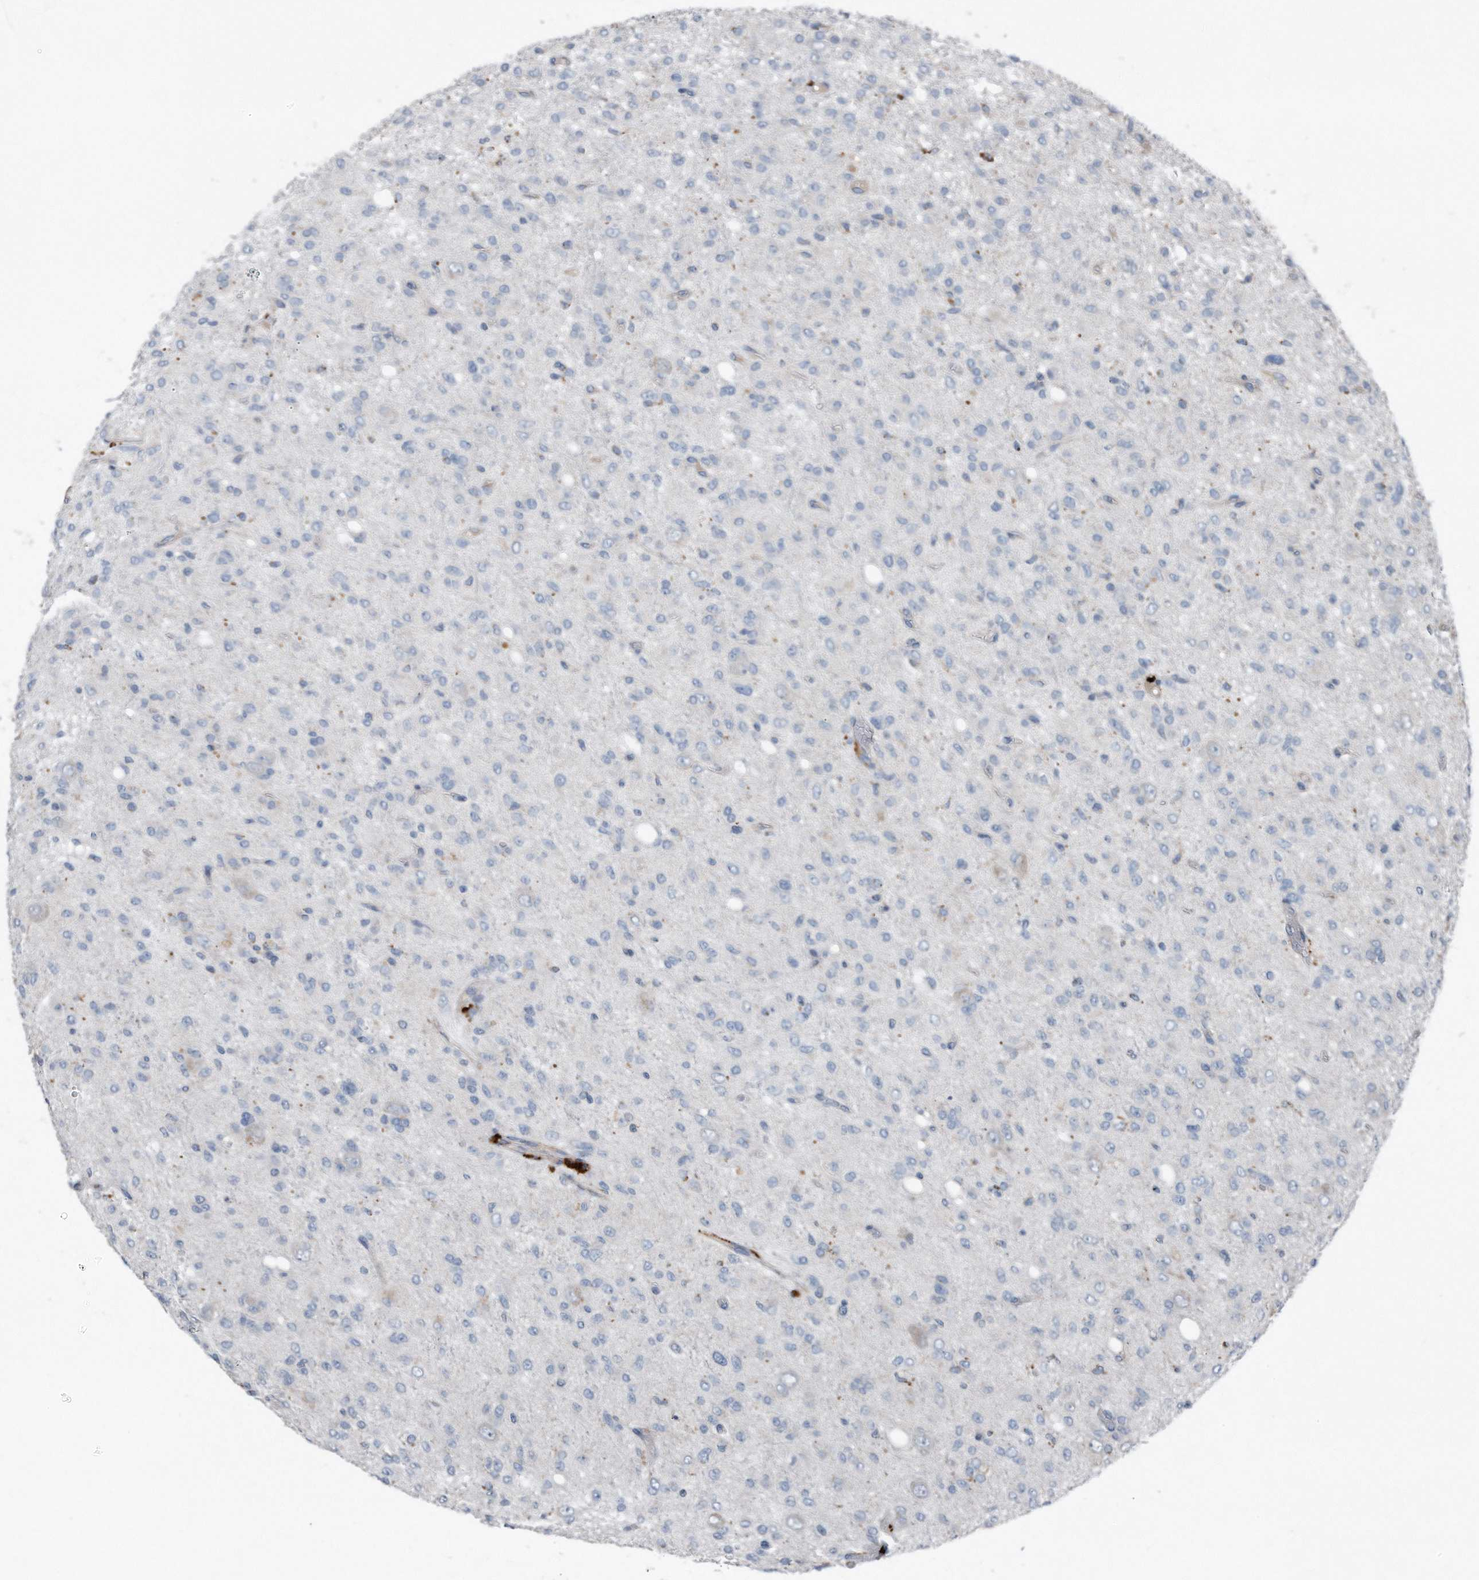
{"staining": {"intensity": "negative", "quantity": "none", "location": "none"}, "tissue": "glioma", "cell_type": "Tumor cells", "image_type": "cancer", "snomed": [{"axis": "morphology", "description": "Glioma, malignant, High grade"}, {"axis": "topography", "description": "Brain"}], "caption": "Histopathology image shows no protein positivity in tumor cells of glioma tissue. (DAB (3,3'-diaminobenzidine) IHC with hematoxylin counter stain).", "gene": "ZNF772", "patient": {"sex": "female", "age": 59}}